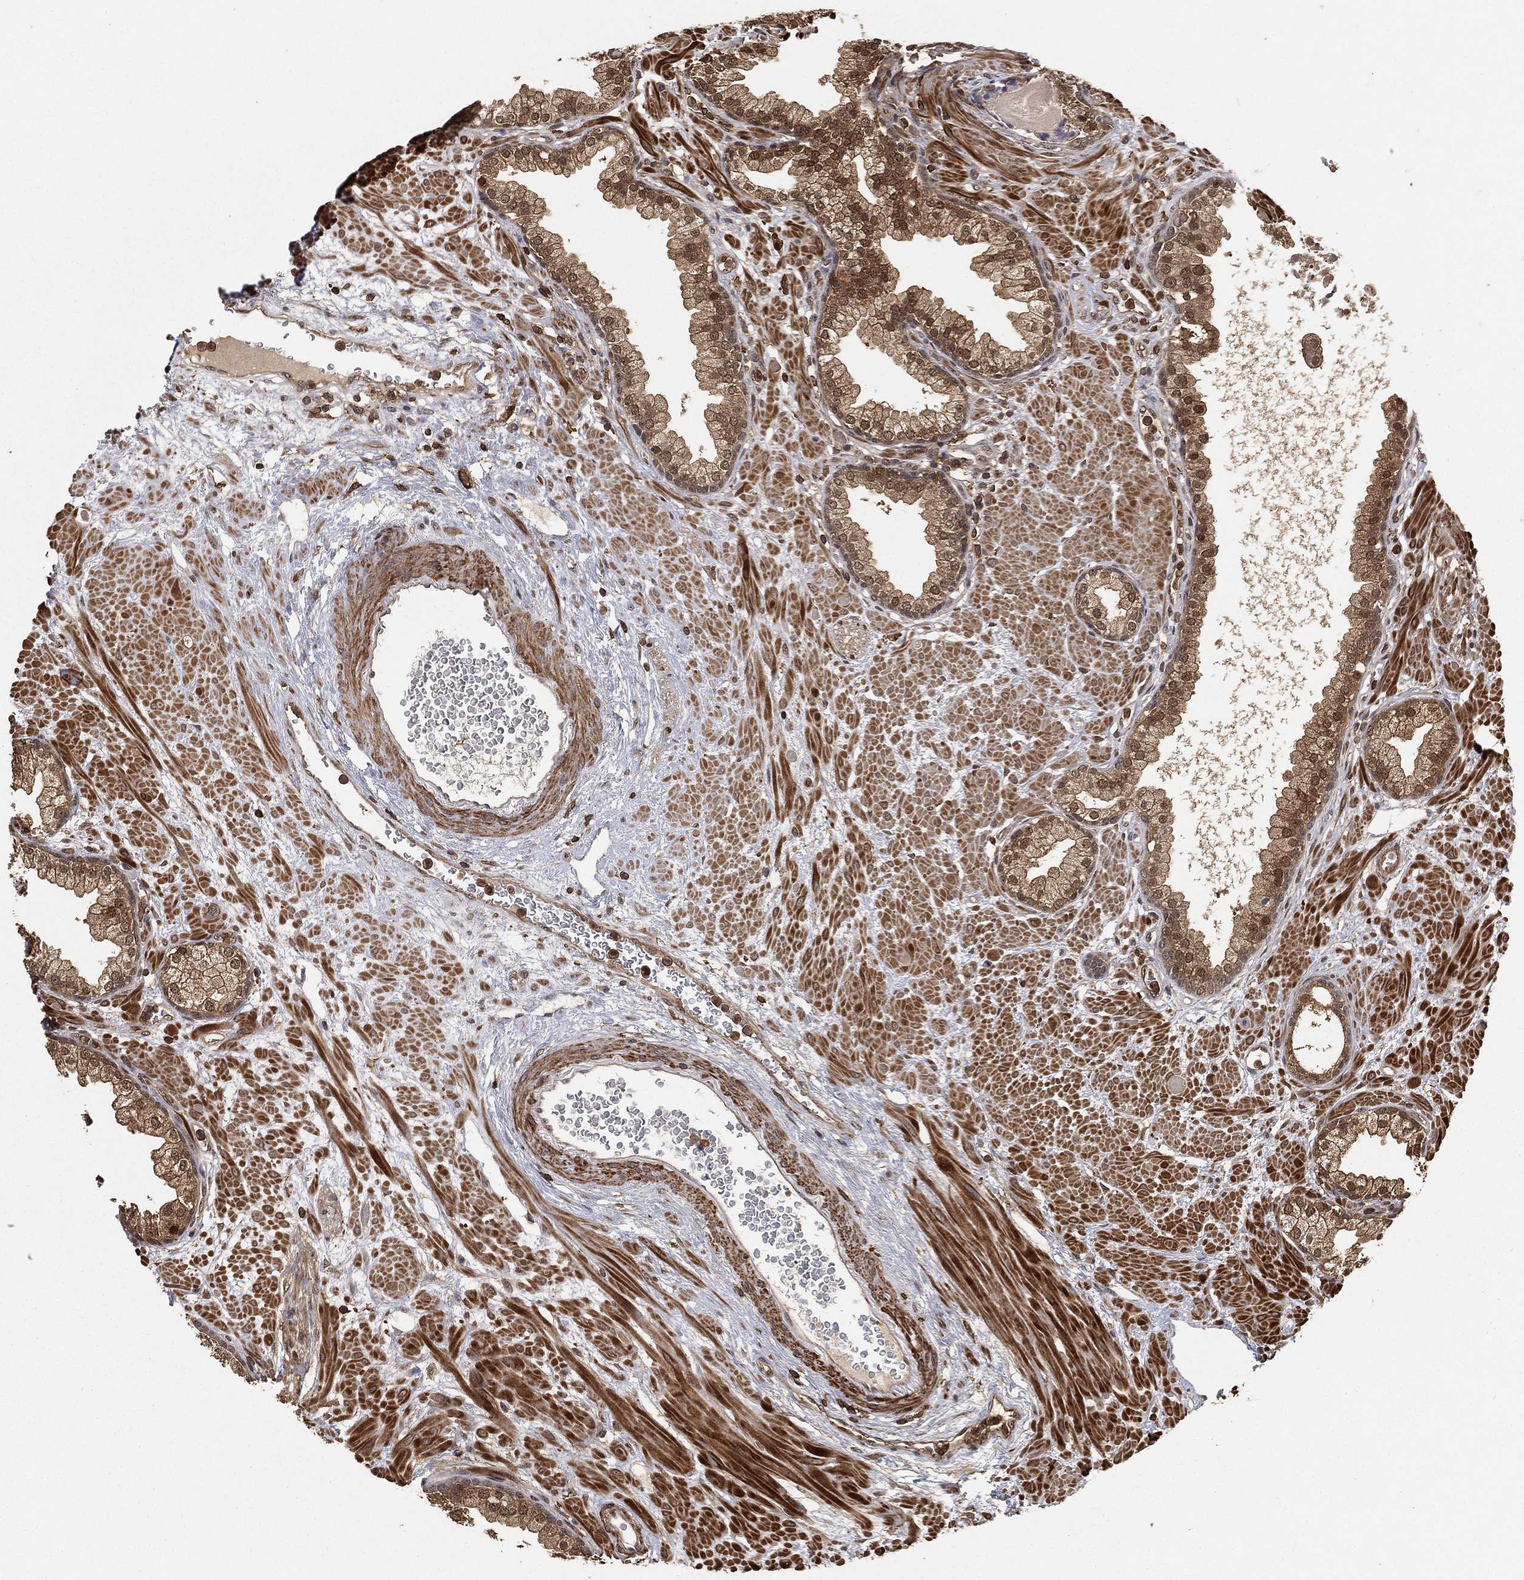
{"staining": {"intensity": "moderate", "quantity": "25%-75%", "location": "cytoplasmic/membranous,nuclear"}, "tissue": "prostate", "cell_type": "Glandular cells", "image_type": "normal", "snomed": [{"axis": "morphology", "description": "Normal tissue, NOS"}, {"axis": "topography", "description": "Prostate"}], "caption": "DAB immunohistochemical staining of normal human prostate demonstrates moderate cytoplasmic/membranous,nuclear protein expression in approximately 25%-75% of glandular cells.", "gene": "CRYL1", "patient": {"sex": "male", "age": 63}}